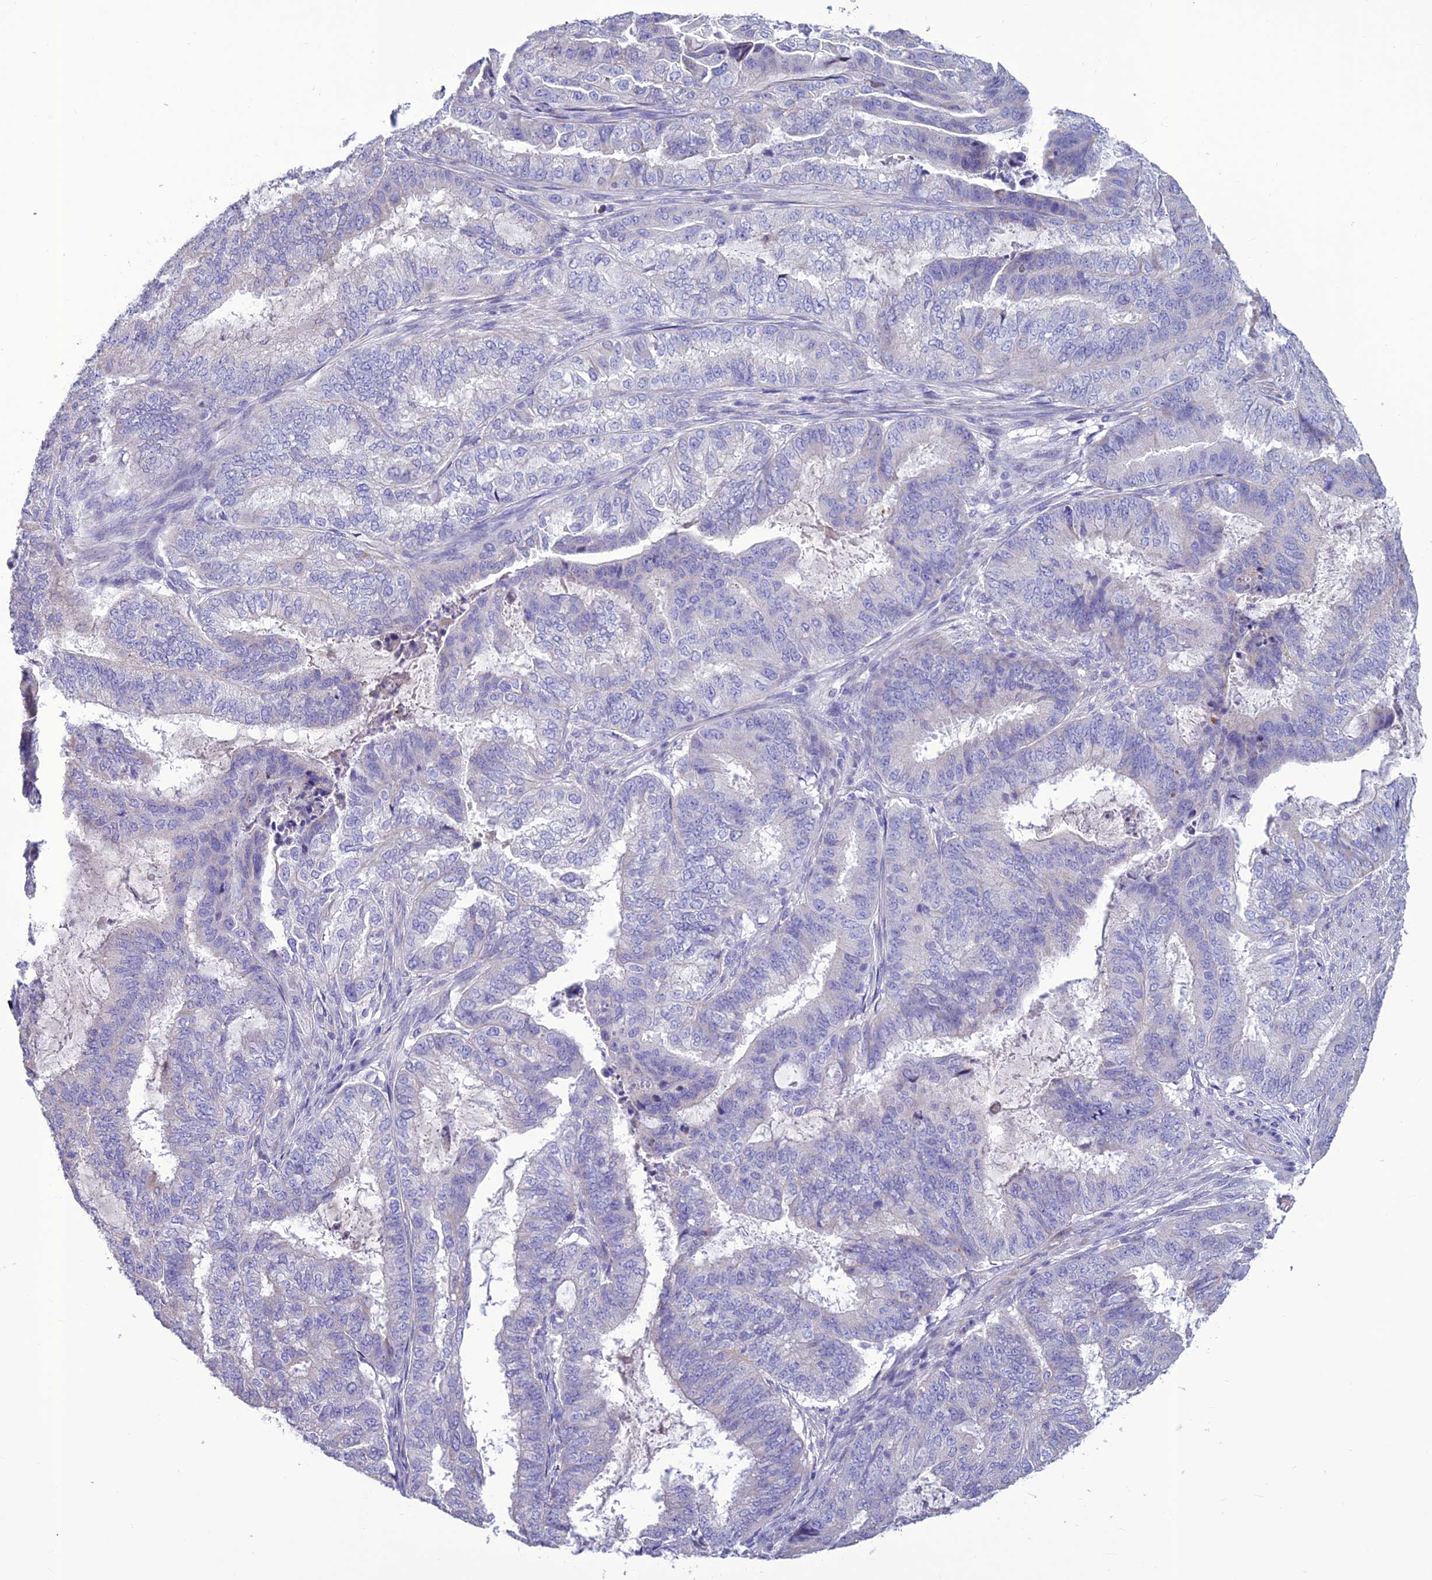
{"staining": {"intensity": "negative", "quantity": "none", "location": "none"}, "tissue": "endometrial cancer", "cell_type": "Tumor cells", "image_type": "cancer", "snomed": [{"axis": "morphology", "description": "Adenocarcinoma, NOS"}, {"axis": "topography", "description": "Endometrium"}], "caption": "Image shows no protein expression in tumor cells of endometrial cancer tissue.", "gene": "BHMT2", "patient": {"sex": "female", "age": 51}}